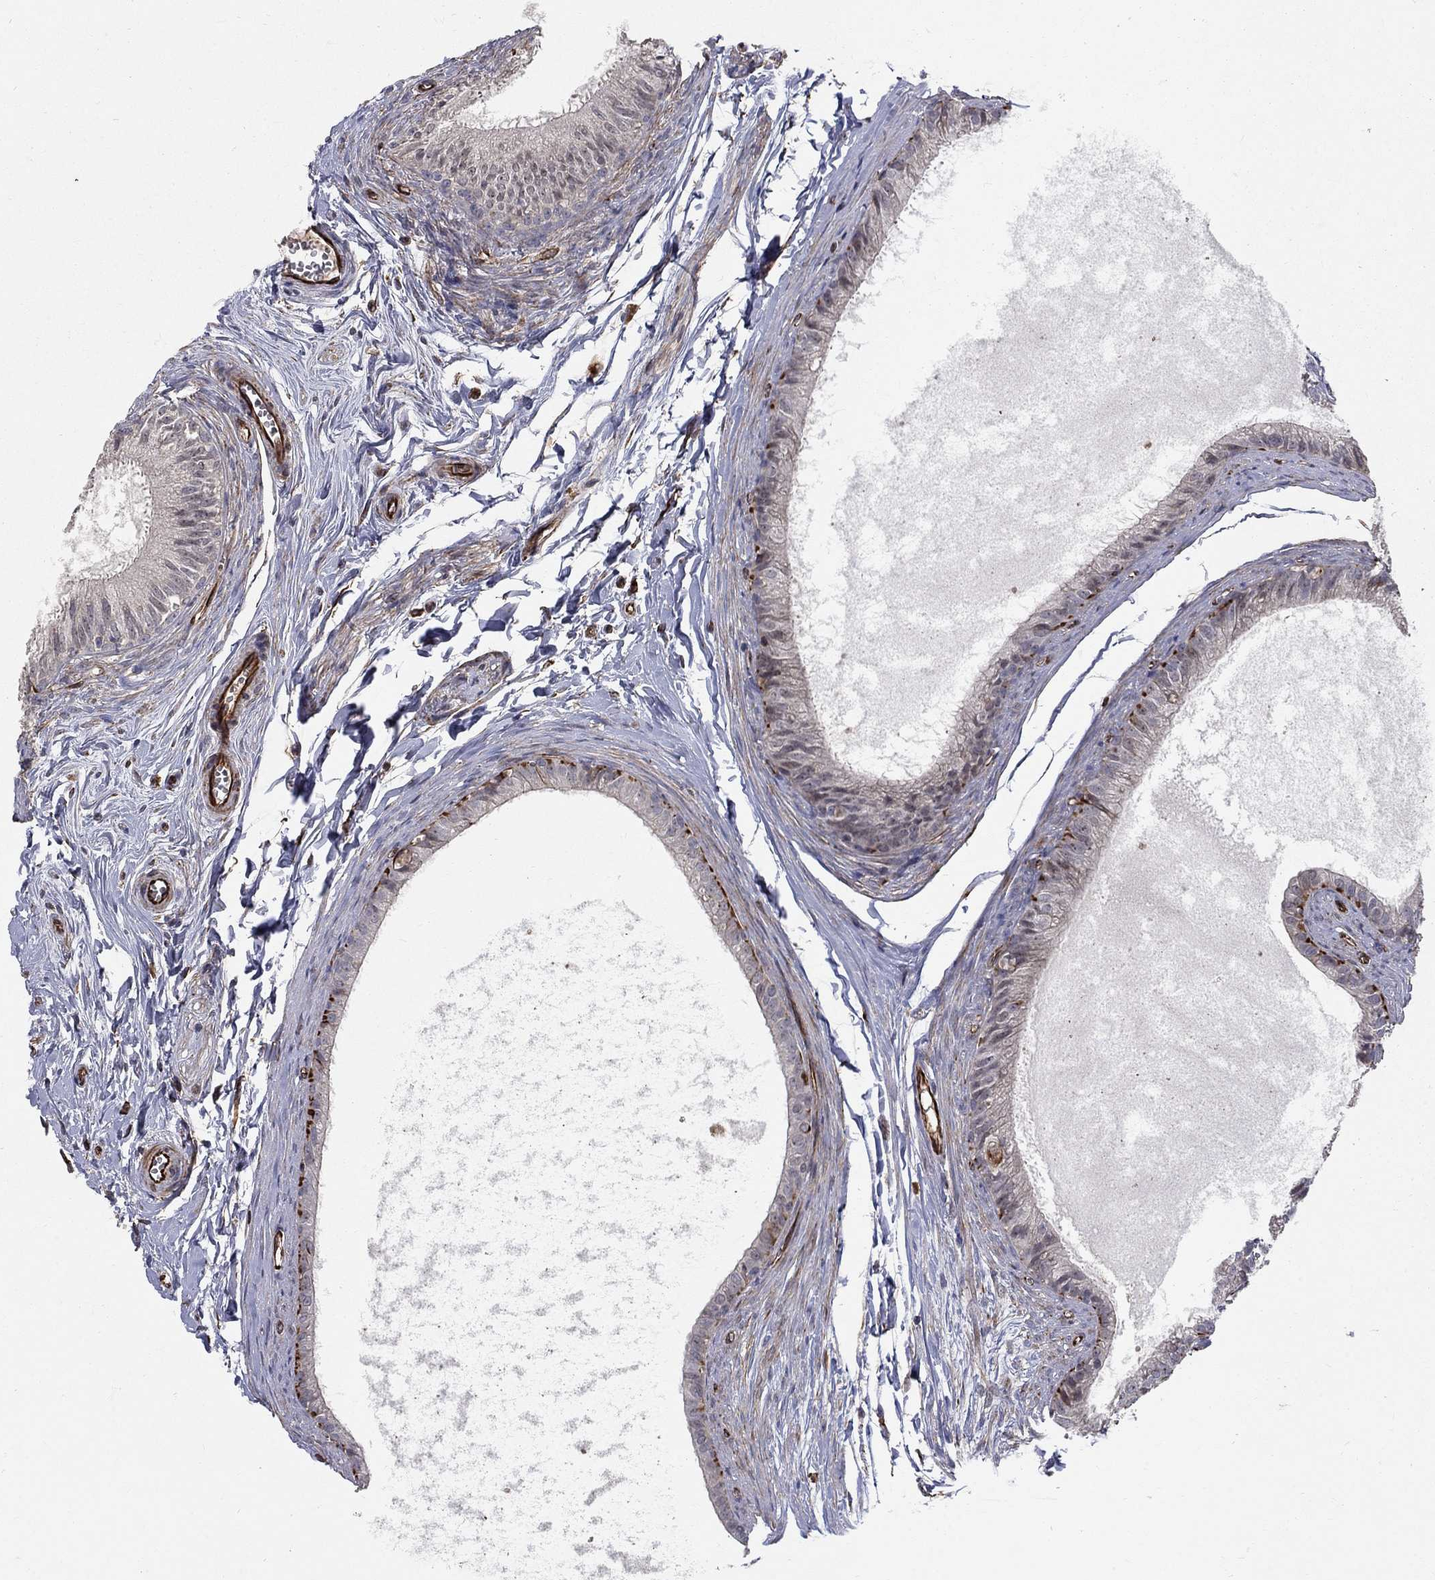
{"staining": {"intensity": "weak", "quantity": "<25%", "location": "cytoplasmic/membranous"}, "tissue": "epididymis", "cell_type": "Glandular cells", "image_type": "normal", "snomed": [{"axis": "morphology", "description": "Normal tissue, NOS"}, {"axis": "topography", "description": "Epididymis"}], "caption": "IHC histopathology image of benign human epididymis stained for a protein (brown), which shows no expression in glandular cells. (IHC, brightfield microscopy, high magnification).", "gene": "MSRA", "patient": {"sex": "male", "age": 51}}